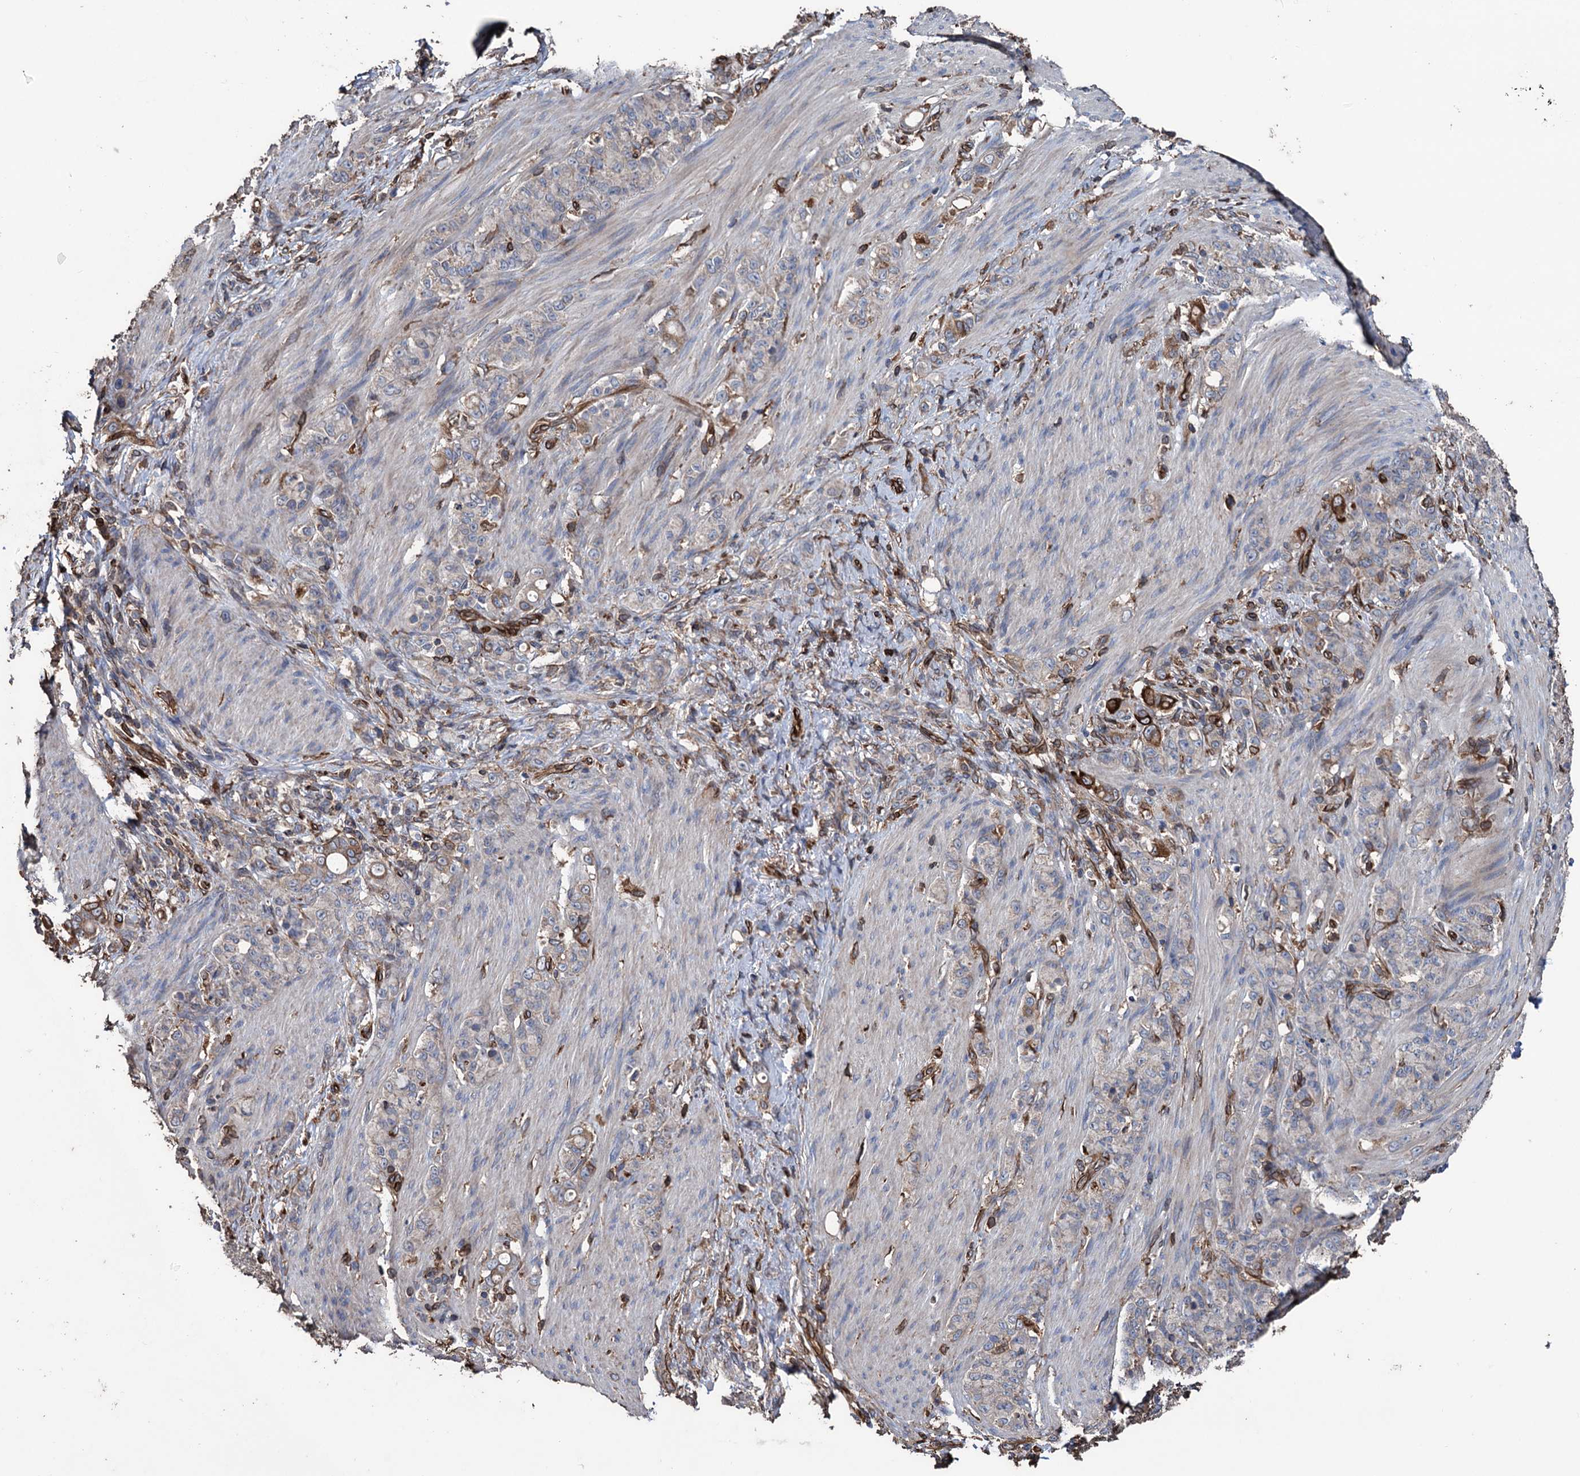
{"staining": {"intensity": "strong", "quantity": "<25%", "location": "cytoplasmic/membranous"}, "tissue": "stomach cancer", "cell_type": "Tumor cells", "image_type": "cancer", "snomed": [{"axis": "morphology", "description": "Adenocarcinoma, NOS"}, {"axis": "topography", "description": "Stomach"}], "caption": "Adenocarcinoma (stomach) stained with a protein marker shows strong staining in tumor cells.", "gene": "STING1", "patient": {"sex": "female", "age": 79}}